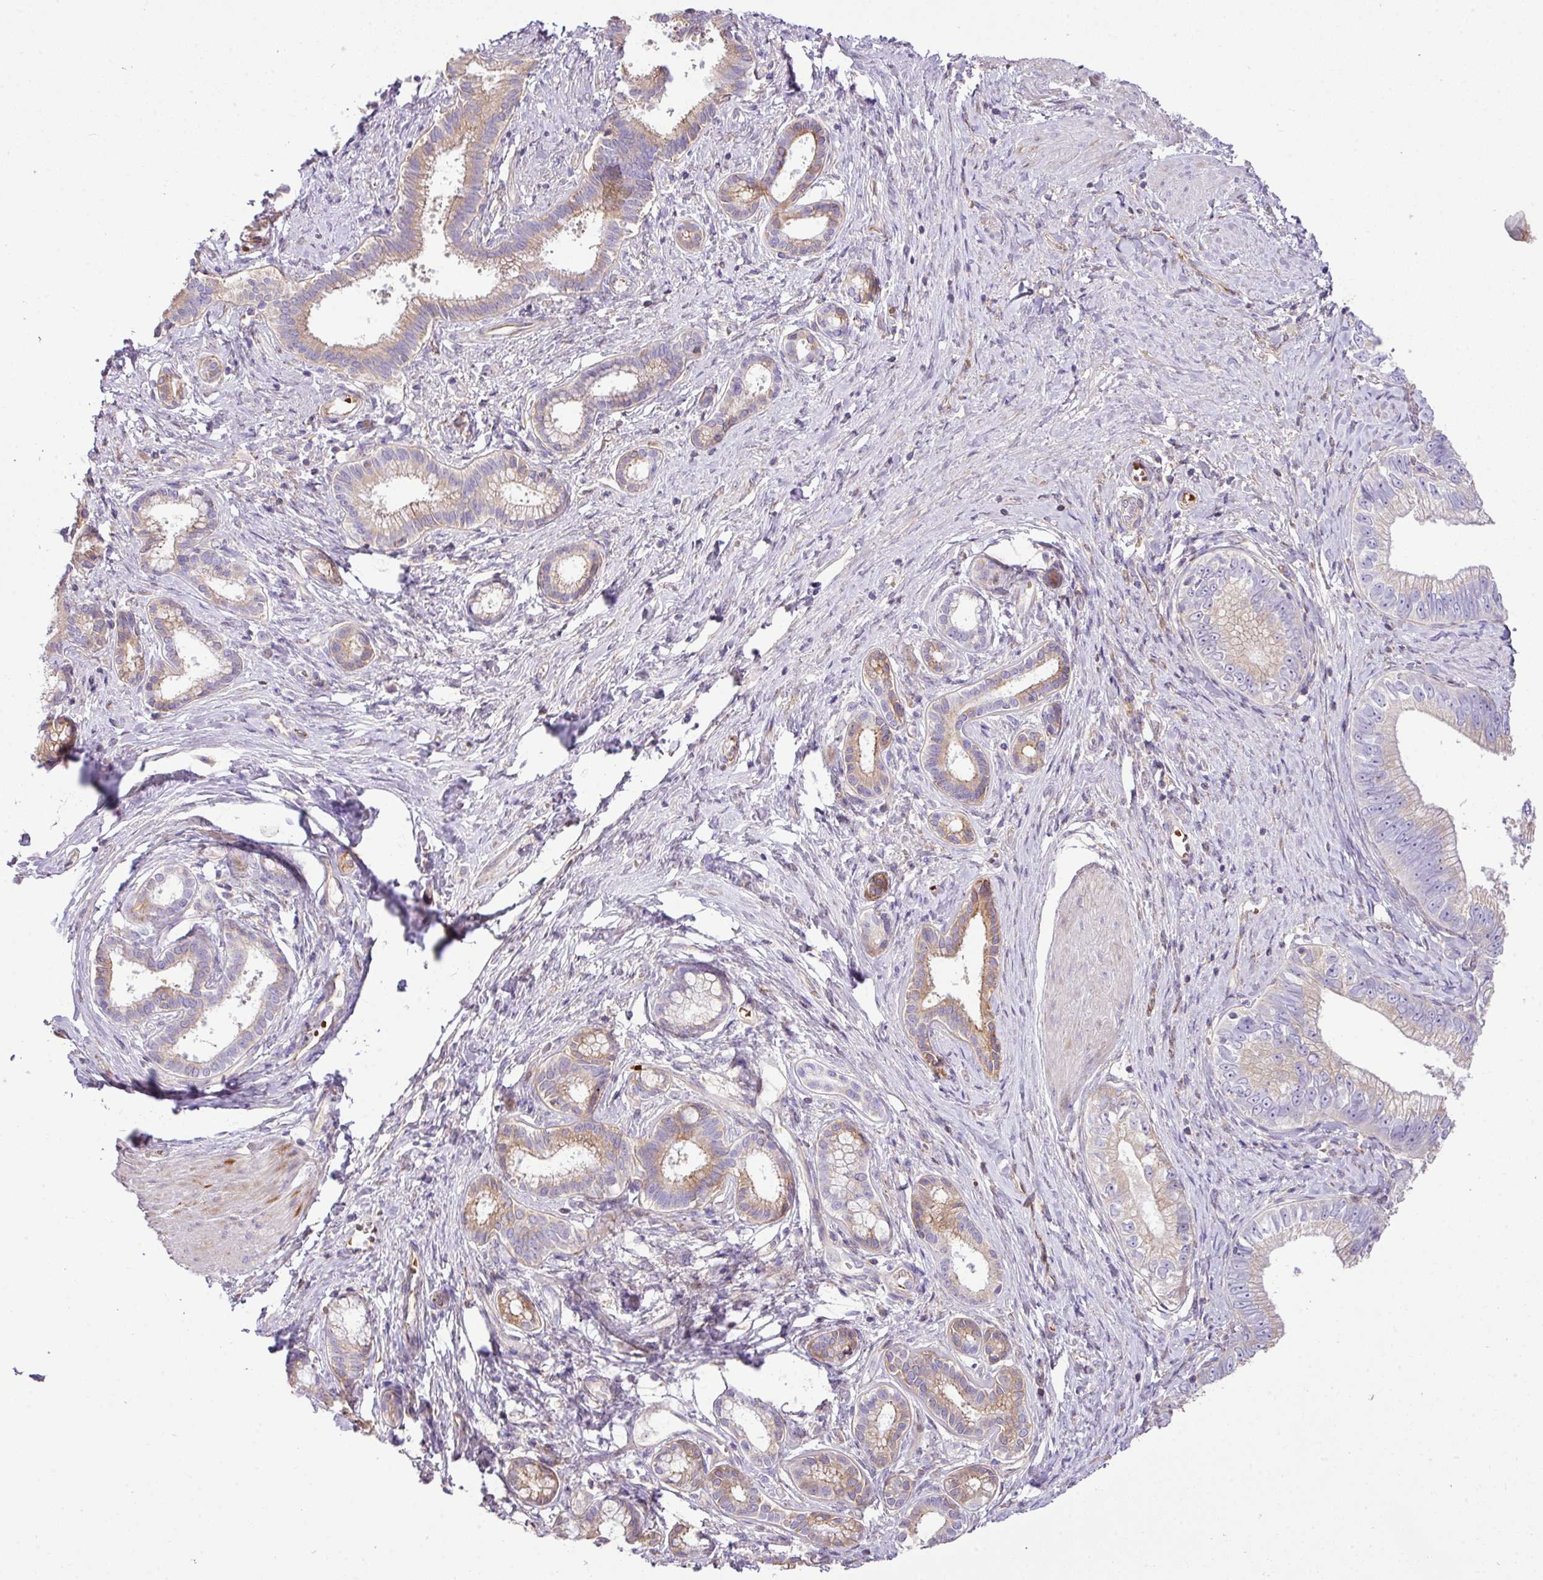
{"staining": {"intensity": "moderate", "quantity": "<25%", "location": "cytoplasmic/membranous"}, "tissue": "pancreatic cancer", "cell_type": "Tumor cells", "image_type": "cancer", "snomed": [{"axis": "morphology", "description": "Adenocarcinoma, NOS"}, {"axis": "topography", "description": "Pancreas"}], "caption": "Immunohistochemical staining of adenocarcinoma (pancreatic) shows moderate cytoplasmic/membranous protein positivity in approximately <25% of tumor cells.", "gene": "CTXN2", "patient": {"sex": "male", "age": 70}}